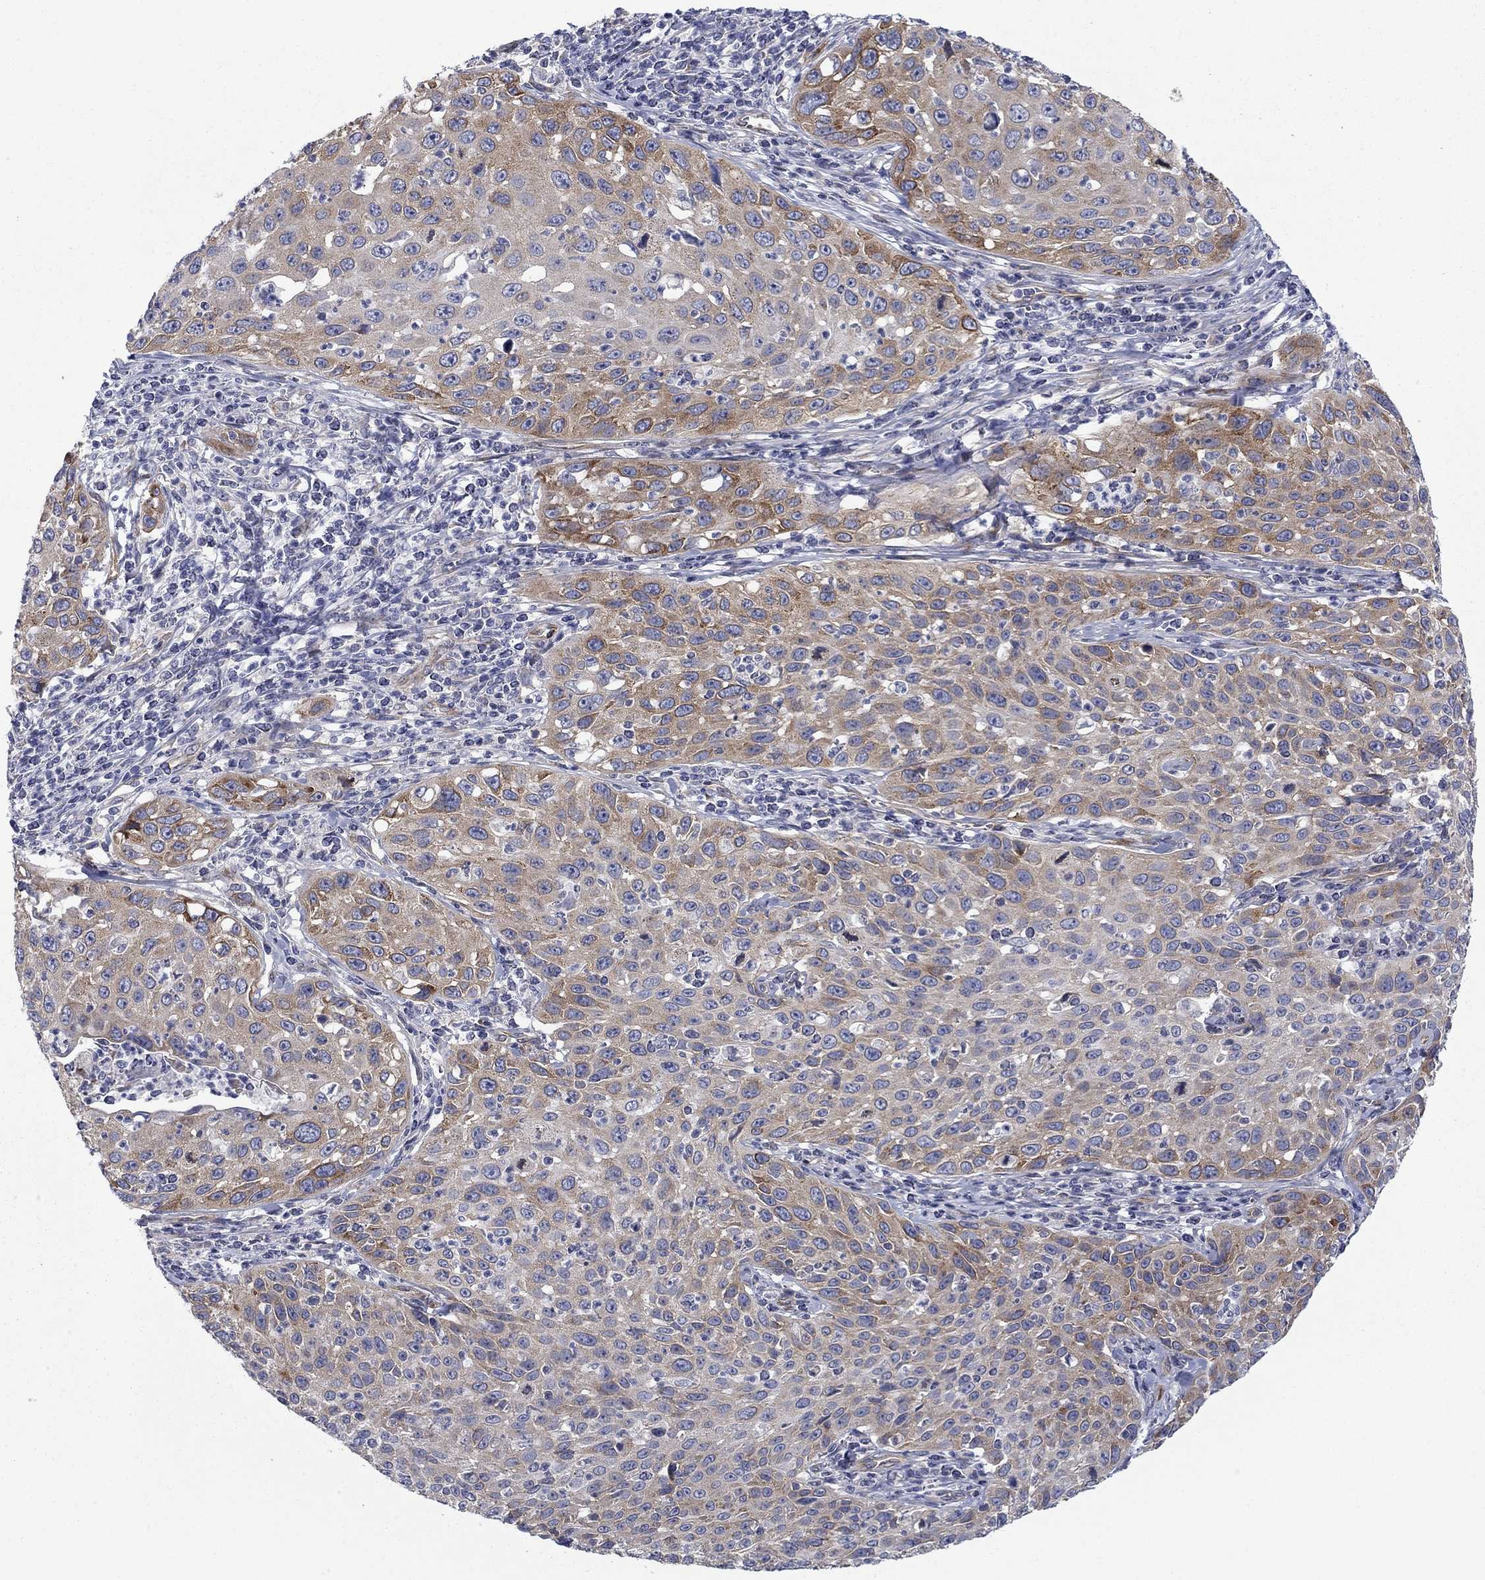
{"staining": {"intensity": "moderate", "quantity": "25%-75%", "location": "cytoplasmic/membranous"}, "tissue": "cervical cancer", "cell_type": "Tumor cells", "image_type": "cancer", "snomed": [{"axis": "morphology", "description": "Squamous cell carcinoma, NOS"}, {"axis": "topography", "description": "Cervix"}], "caption": "Human cervical squamous cell carcinoma stained with a protein marker shows moderate staining in tumor cells.", "gene": "FXR1", "patient": {"sex": "female", "age": 26}}